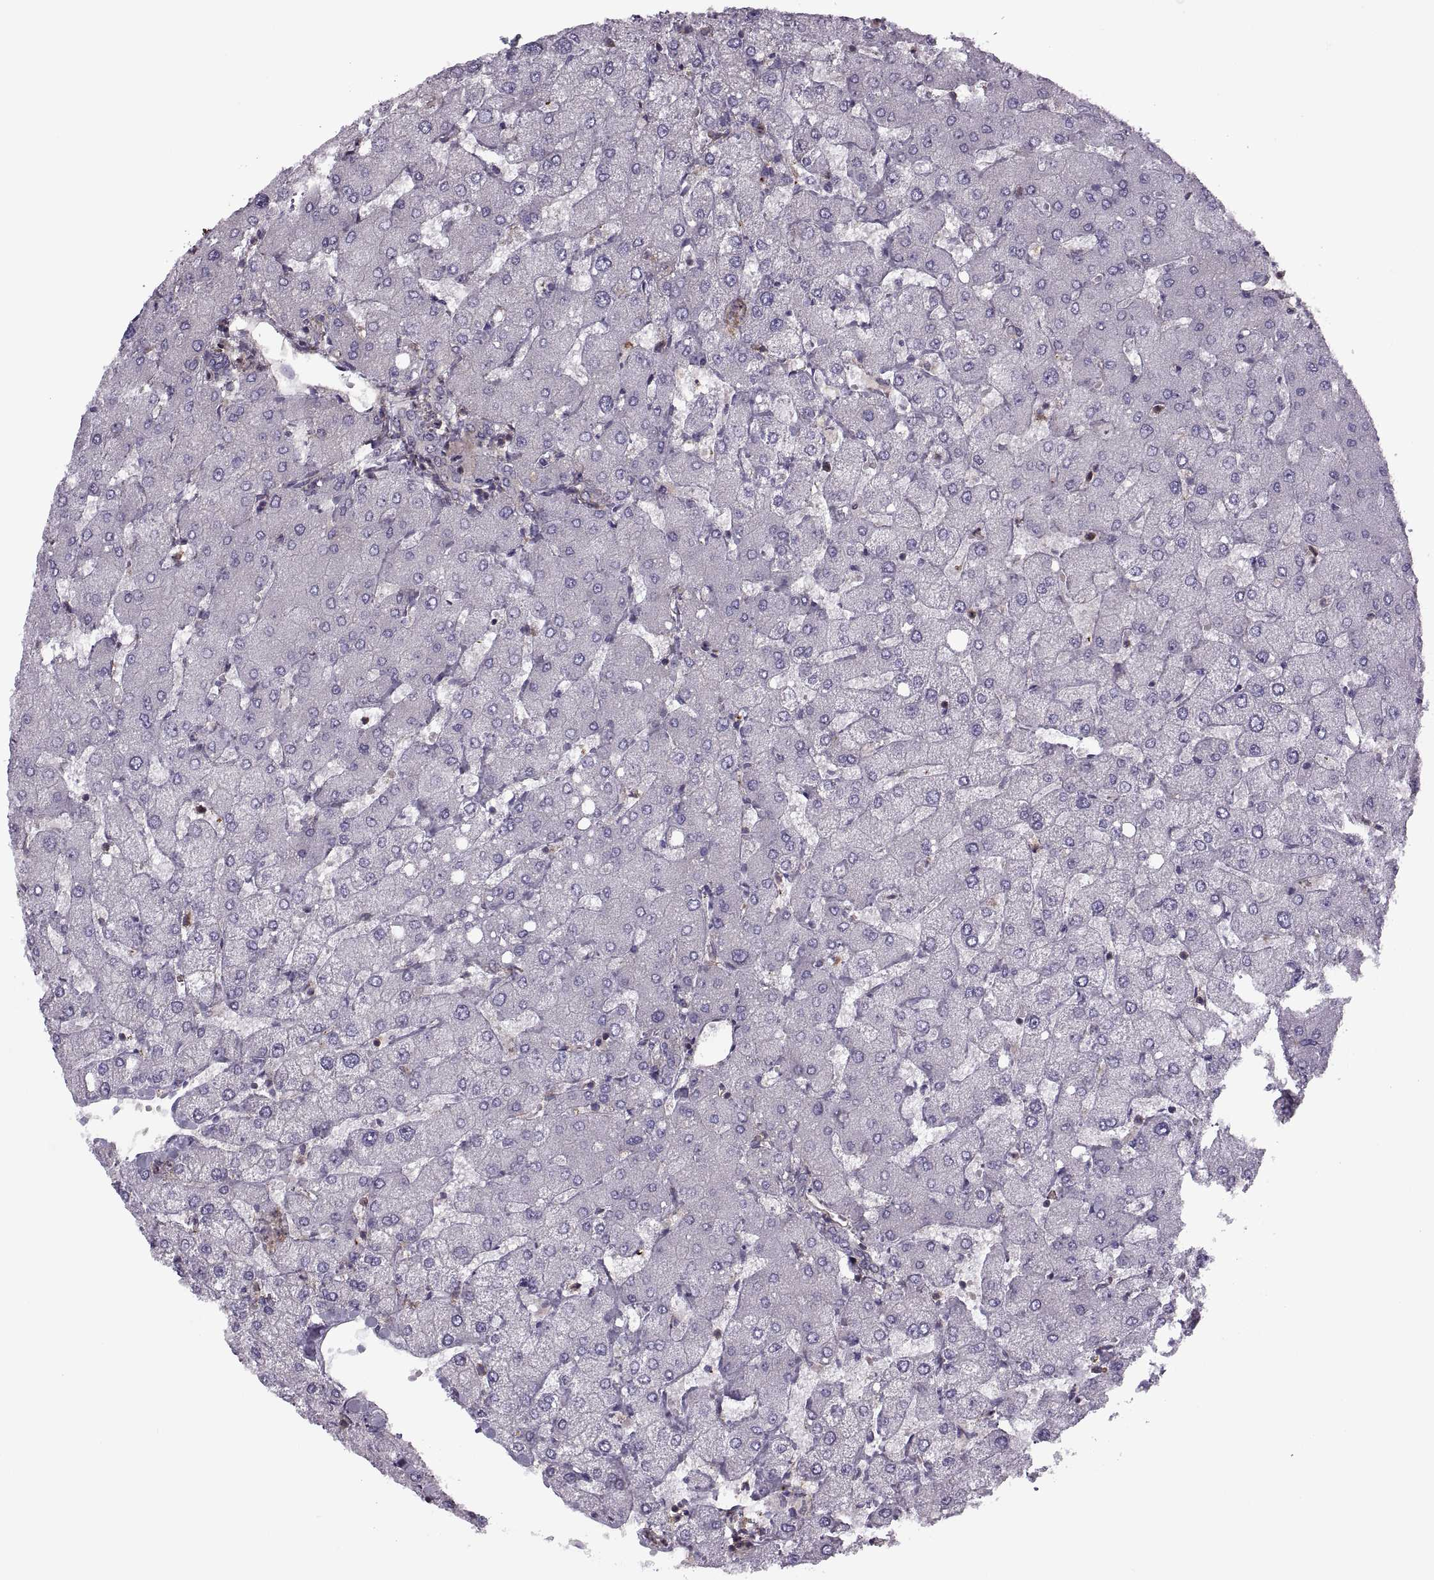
{"staining": {"intensity": "negative", "quantity": "none", "location": "none"}, "tissue": "liver", "cell_type": "Cholangiocytes", "image_type": "normal", "snomed": [{"axis": "morphology", "description": "Normal tissue, NOS"}, {"axis": "topography", "description": "Liver"}], "caption": "DAB immunohistochemical staining of benign liver demonstrates no significant expression in cholangiocytes. (Brightfield microscopy of DAB IHC at high magnification).", "gene": "SLC2A14", "patient": {"sex": "female", "age": 54}}